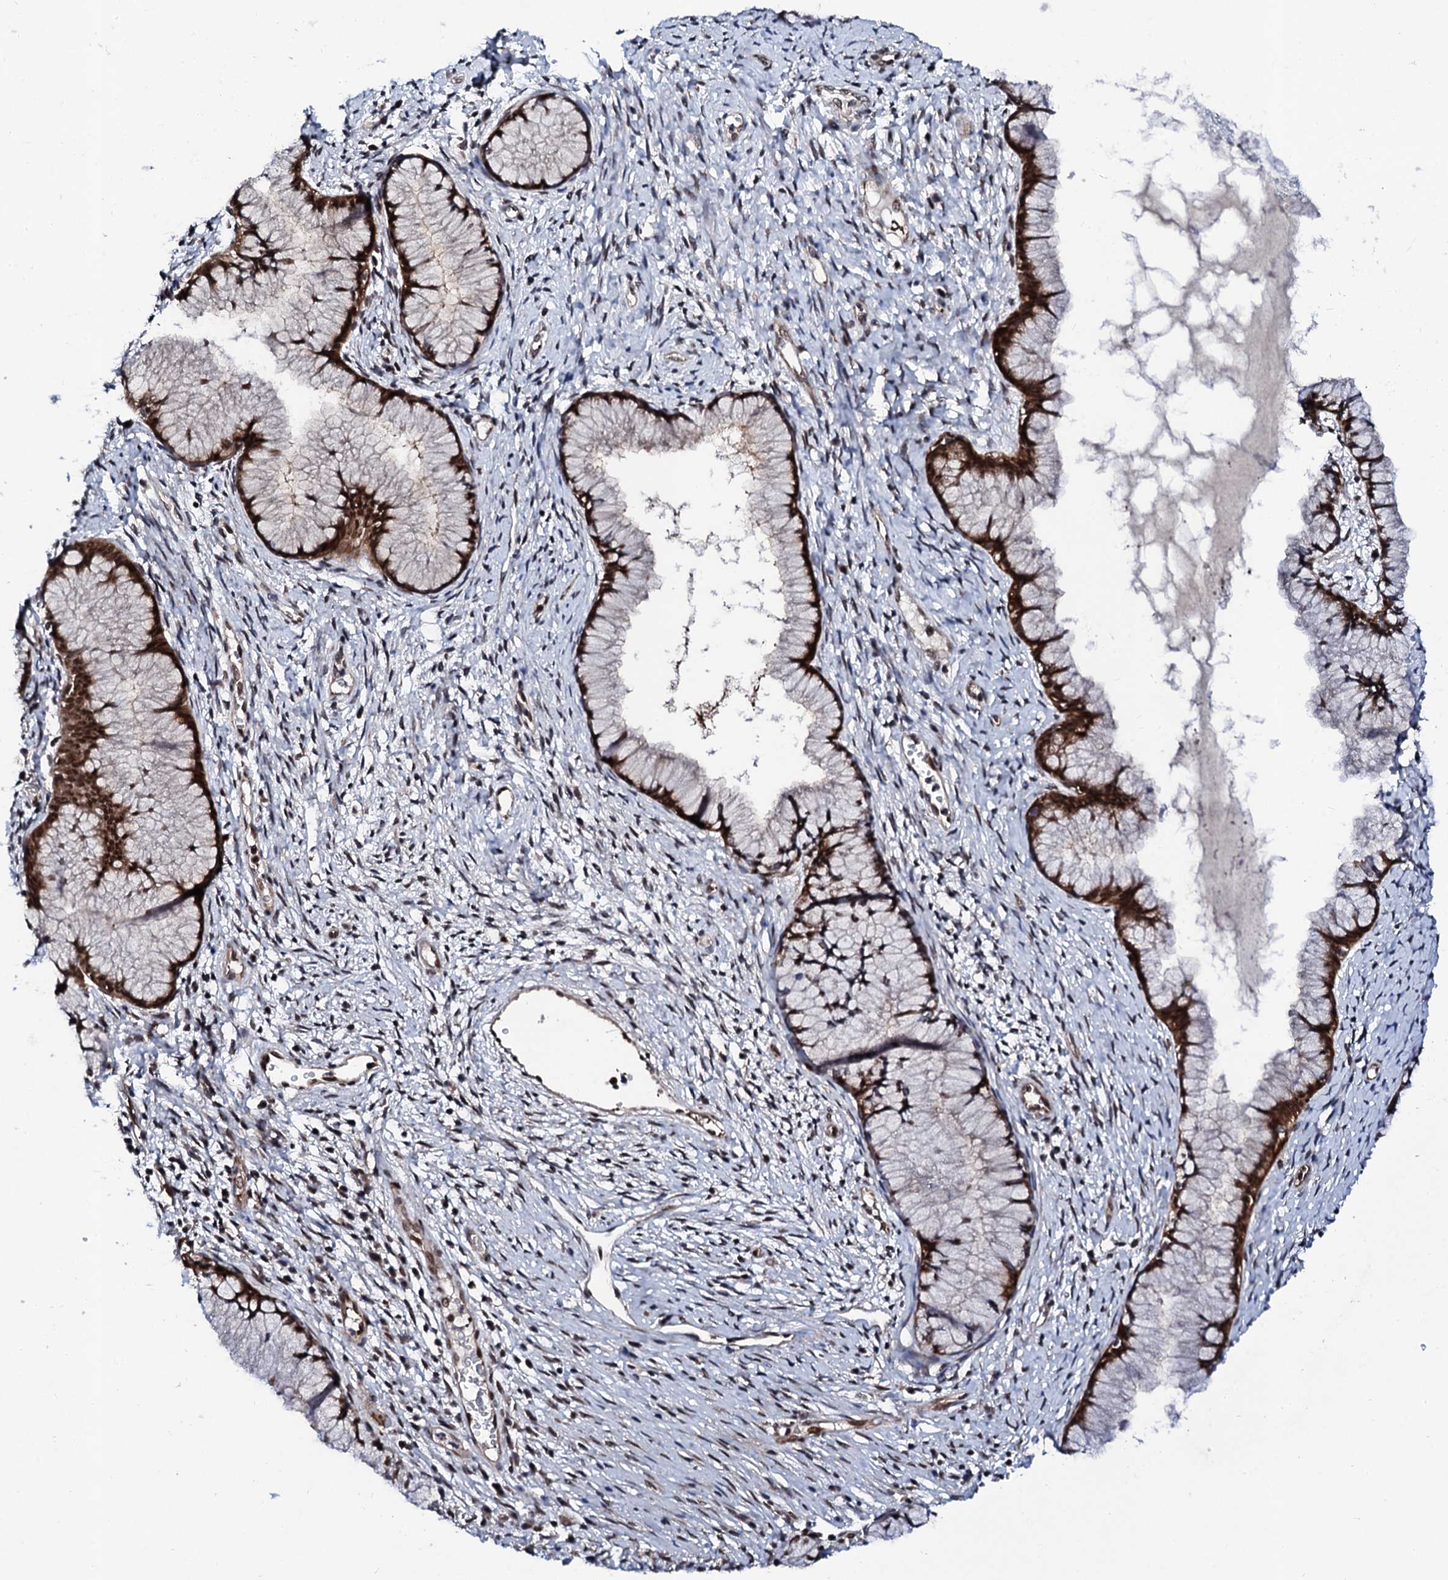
{"staining": {"intensity": "strong", "quantity": ">75%", "location": "cytoplasmic/membranous,nuclear"}, "tissue": "cervix", "cell_type": "Glandular cells", "image_type": "normal", "snomed": [{"axis": "morphology", "description": "Normal tissue, NOS"}, {"axis": "topography", "description": "Cervix"}], "caption": "Immunohistochemical staining of normal human cervix exhibits strong cytoplasmic/membranous,nuclear protein expression in about >75% of glandular cells. Using DAB (brown) and hematoxylin (blue) stains, captured at high magnification using brightfield microscopy.", "gene": "CSTF3", "patient": {"sex": "female", "age": 42}}